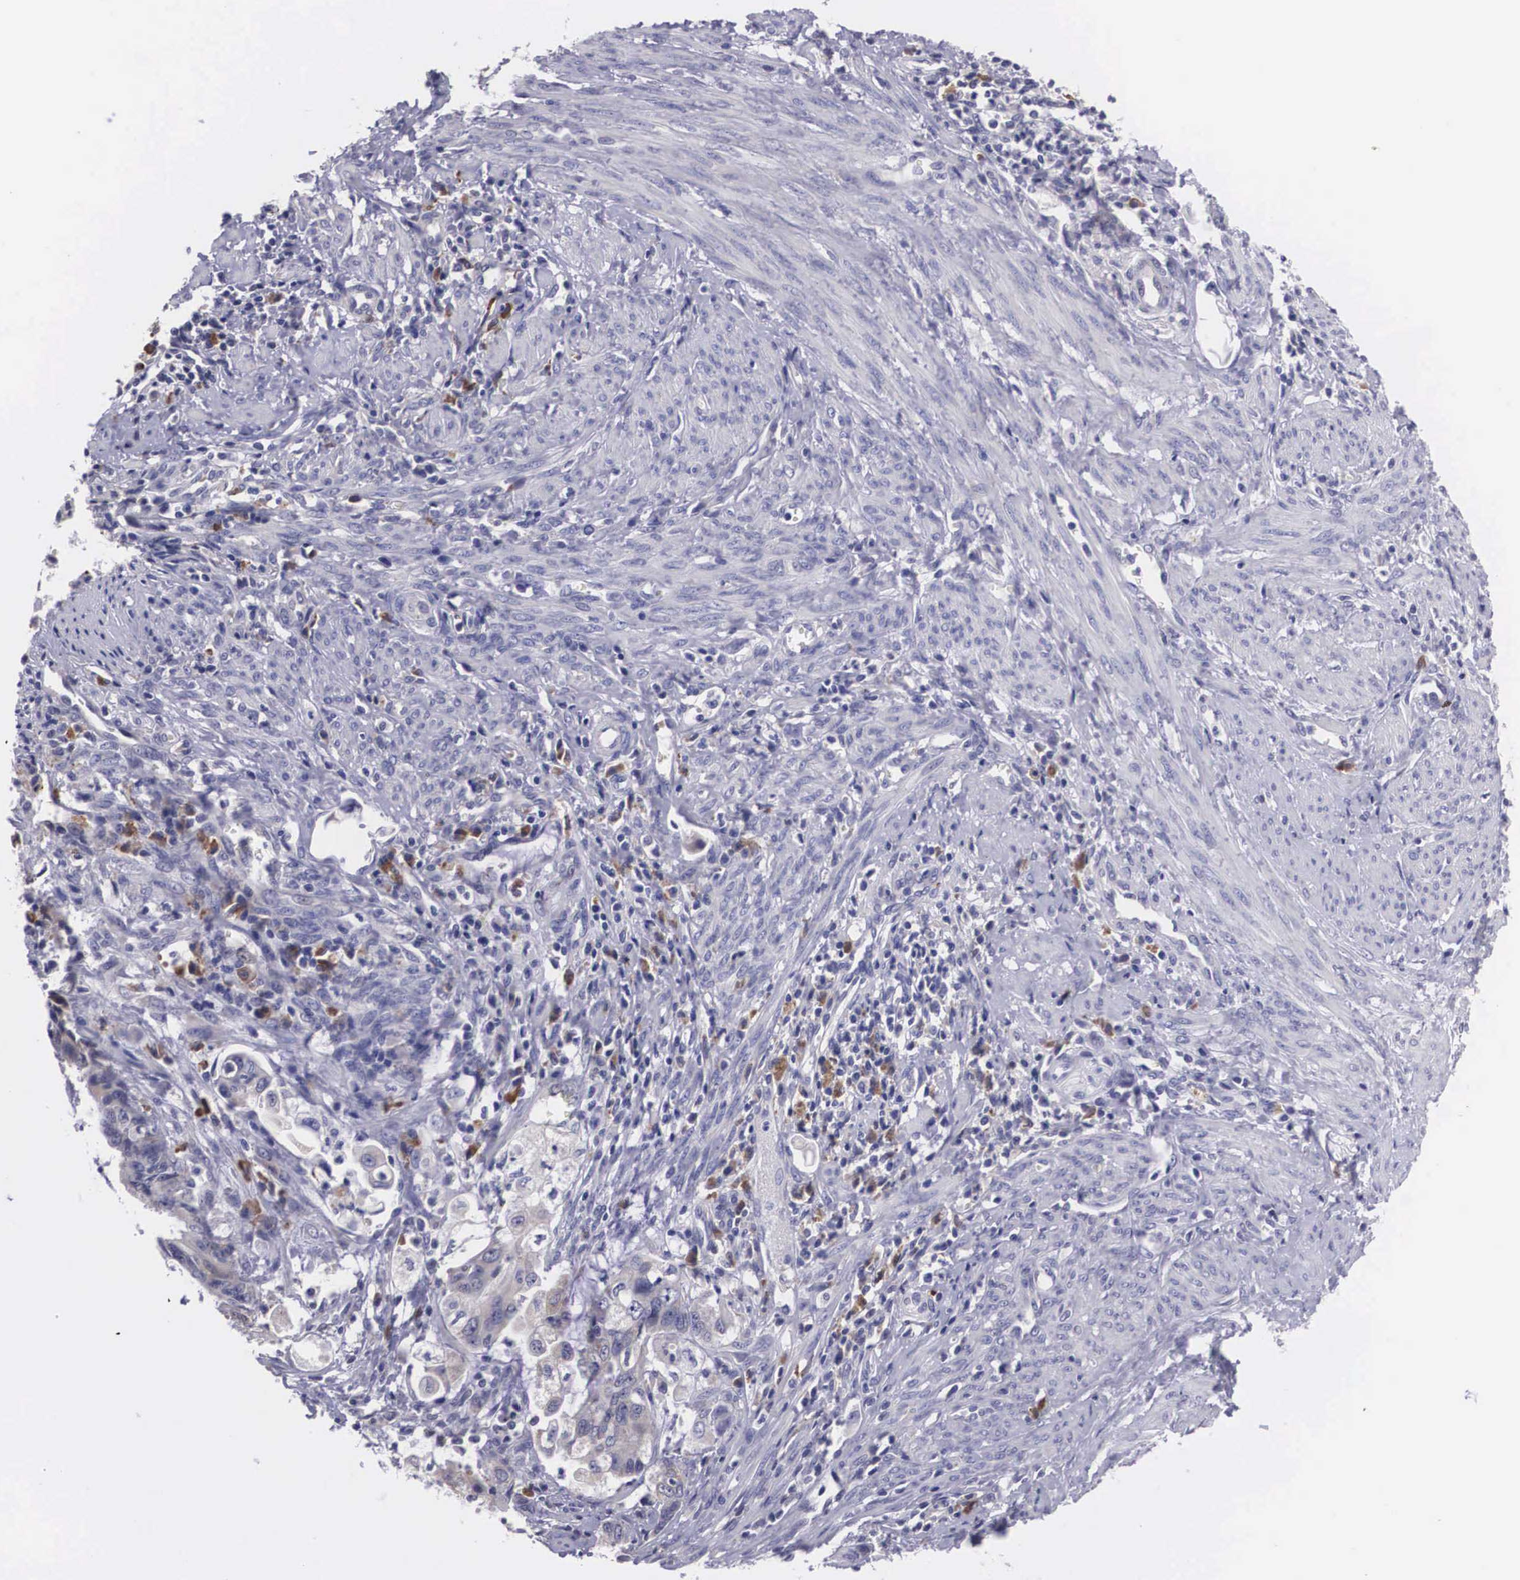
{"staining": {"intensity": "negative", "quantity": "none", "location": "none"}, "tissue": "endometrial cancer", "cell_type": "Tumor cells", "image_type": "cancer", "snomed": [{"axis": "morphology", "description": "Adenocarcinoma, NOS"}, {"axis": "topography", "description": "Endometrium"}], "caption": "IHC micrograph of endometrial adenocarcinoma stained for a protein (brown), which shows no expression in tumor cells. (DAB (3,3'-diaminobenzidine) IHC, high magnification).", "gene": "CRELD2", "patient": {"sex": "female", "age": 75}}